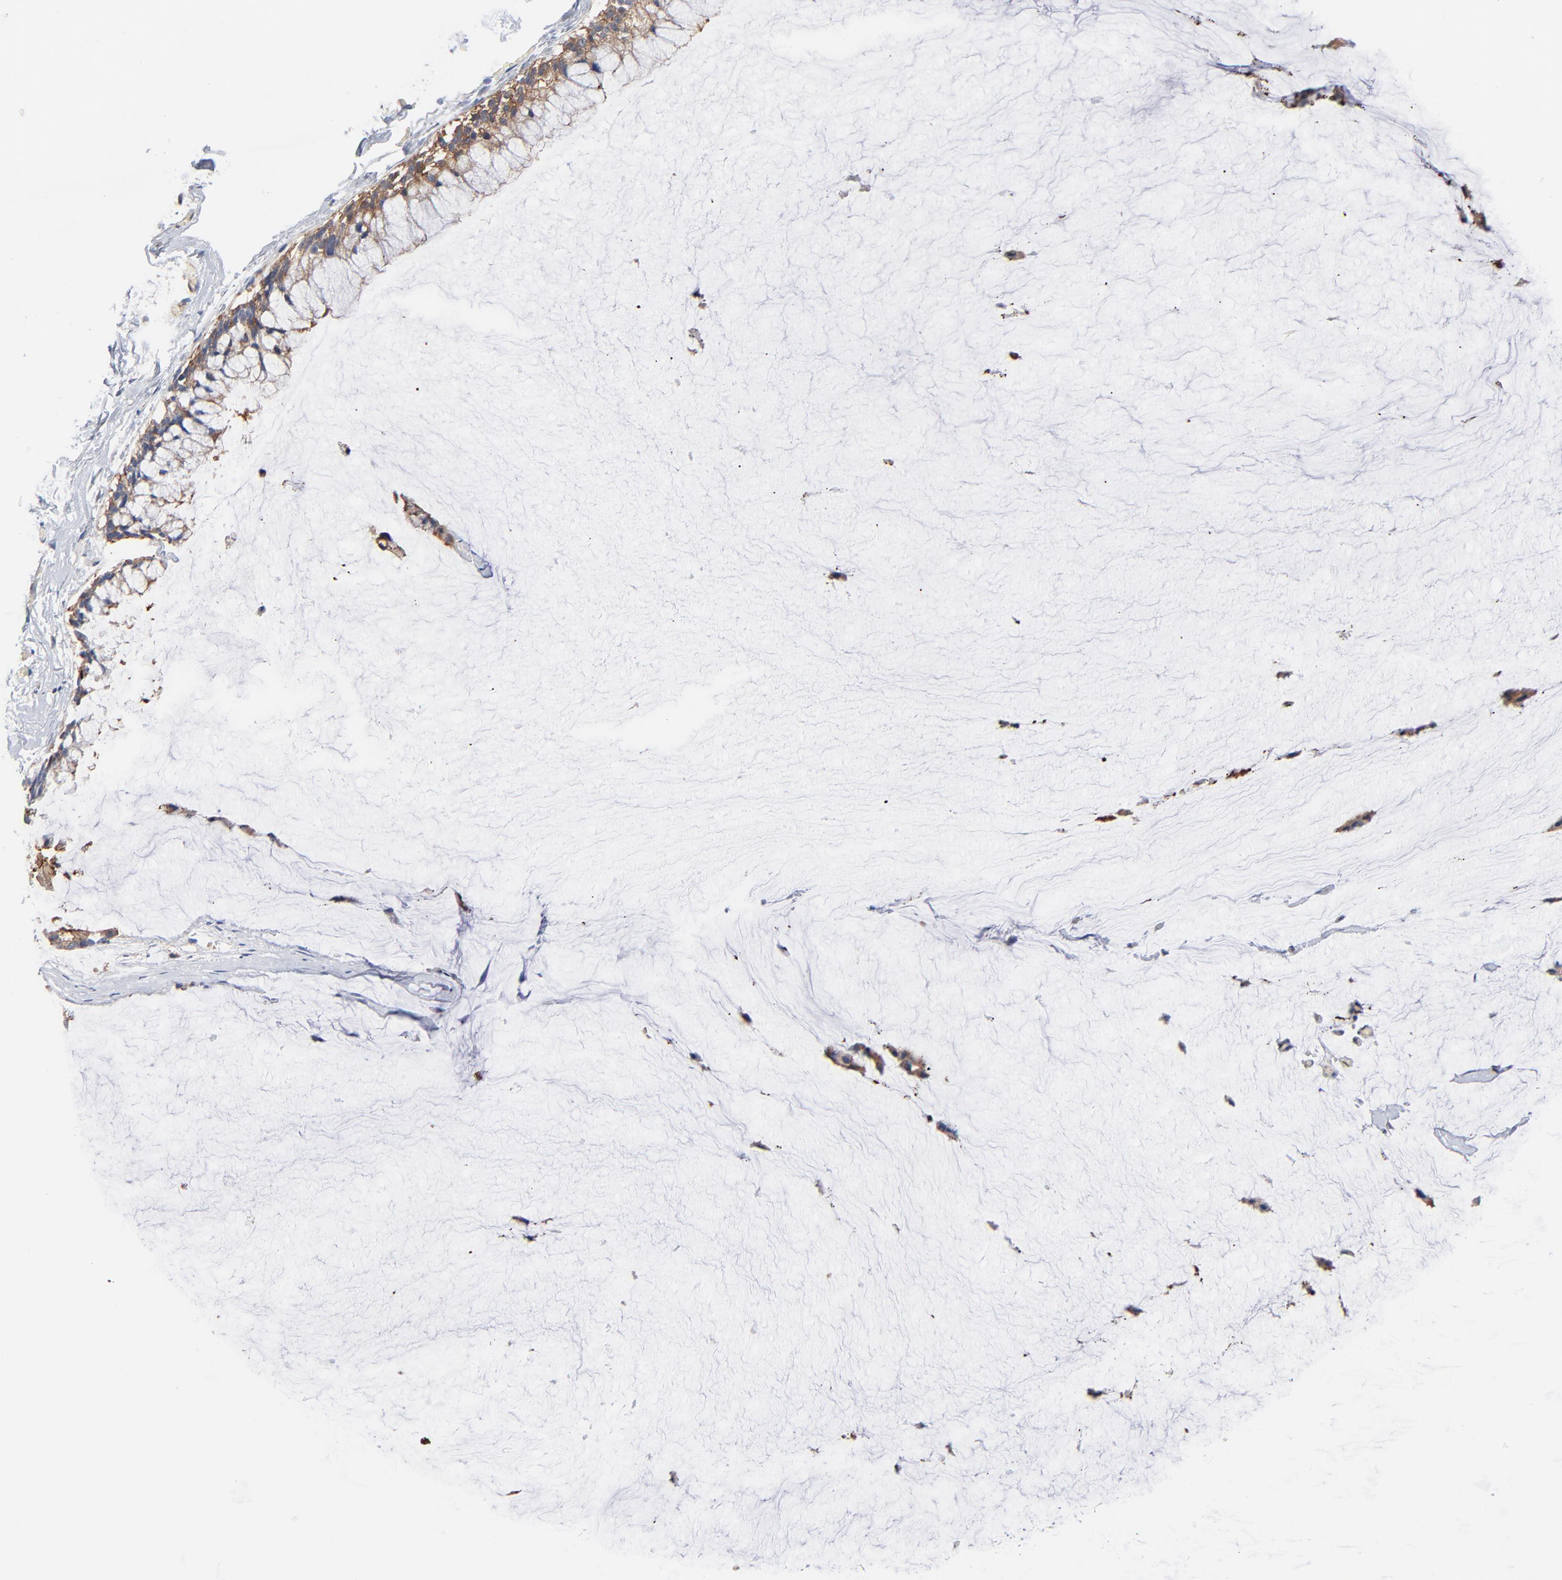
{"staining": {"intensity": "weak", "quantity": ">75%", "location": "cytoplasmic/membranous"}, "tissue": "ovarian cancer", "cell_type": "Tumor cells", "image_type": "cancer", "snomed": [{"axis": "morphology", "description": "Cystadenocarcinoma, mucinous, NOS"}, {"axis": "topography", "description": "Ovary"}], "caption": "Protein expression analysis of ovarian cancer demonstrates weak cytoplasmic/membranous staining in about >75% of tumor cells.", "gene": "ARHGEF6", "patient": {"sex": "female", "age": 39}}